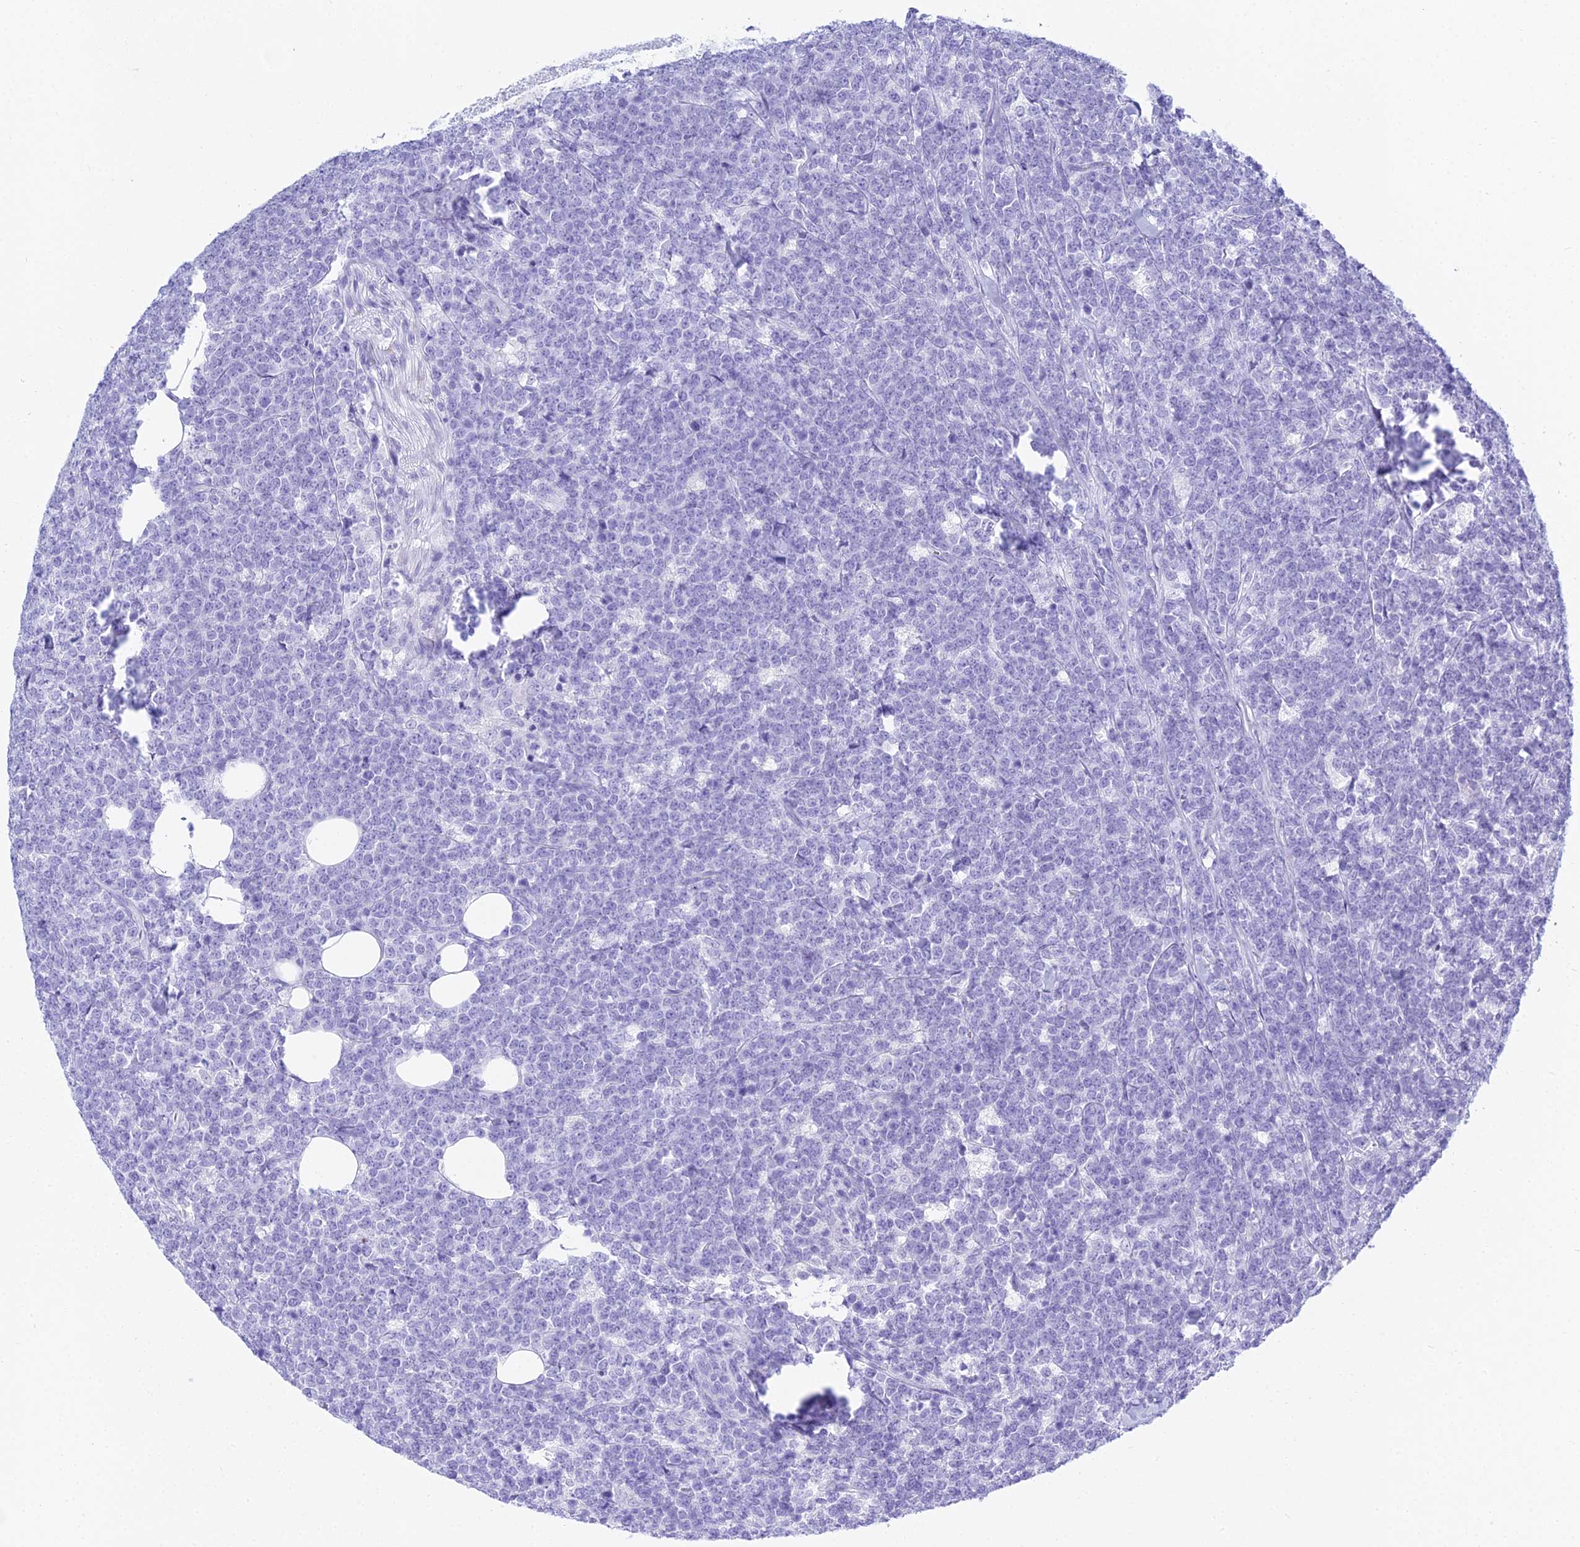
{"staining": {"intensity": "negative", "quantity": "none", "location": "none"}, "tissue": "lymphoma", "cell_type": "Tumor cells", "image_type": "cancer", "snomed": [{"axis": "morphology", "description": "Malignant lymphoma, non-Hodgkin's type, High grade"}, {"axis": "topography", "description": "Small intestine"}], "caption": "Immunohistochemistry (IHC) micrograph of neoplastic tissue: malignant lymphoma, non-Hodgkin's type (high-grade) stained with DAB (3,3'-diaminobenzidine) demonstrates no significant protein staining in tumor cells.", "gene": "PATE4", "patient": {"sex": "male", "age": 8}}